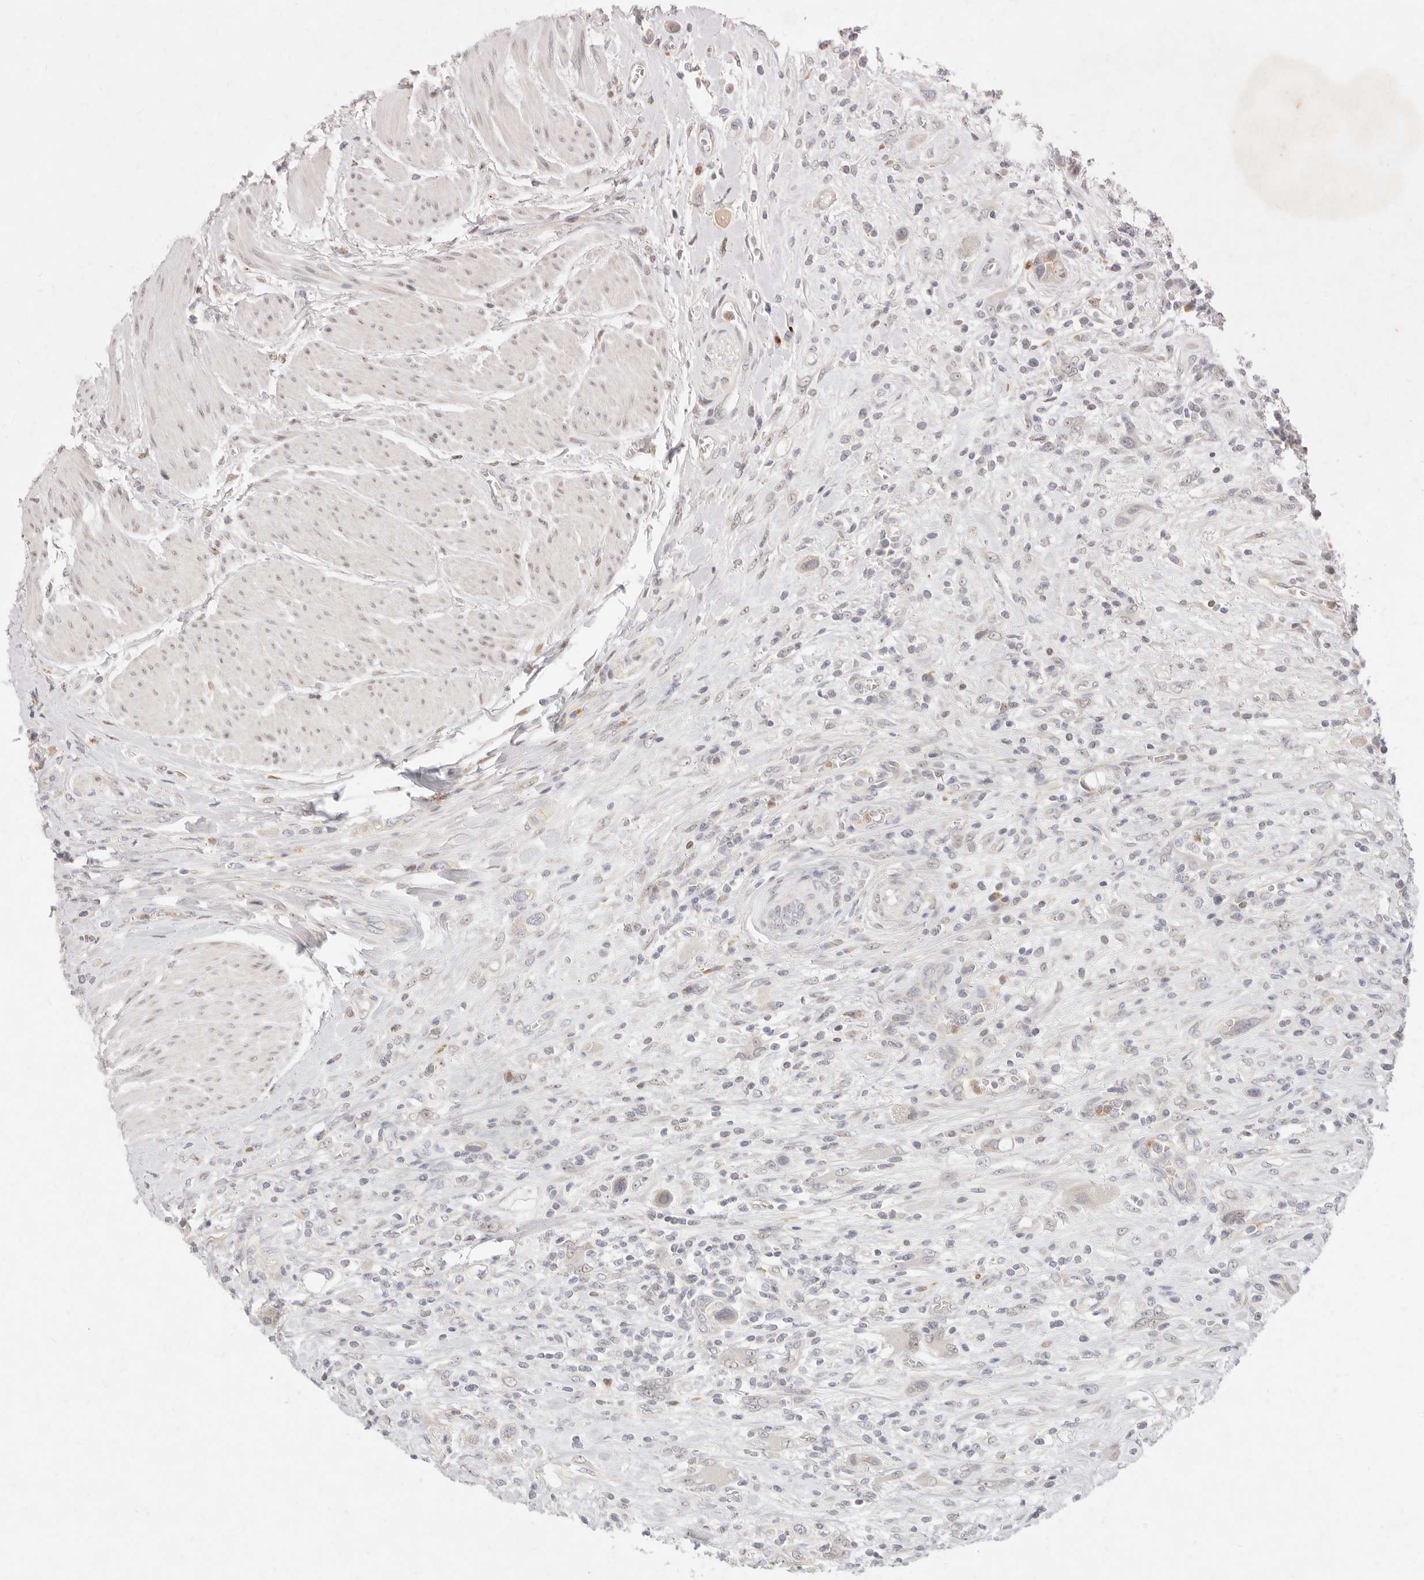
{"staining": {"intensity": "negative", "quantity": "none", "location": "none"}, "tissue": "urothelial cancer", "cell_type": "Tumor cells", "image_type": "cancer", "snomed": [{"axis": "morphology", "description": "Urothelial carcinoma, High grade"}, {"axis": "topography", "description": "Urinary bladder"}], "caption": "Immunohistochemistry of urothelial cancer shows no positivity in tumor cells. (Stains: DAB (3,3'-diaminobenzidine) immunohistochemistry with hematoxylin counter stain, Microscopy: brightfield microscopy at high magnification).", "gene": "ASCL3", "patient": {"sex": "male", "age": 50}}